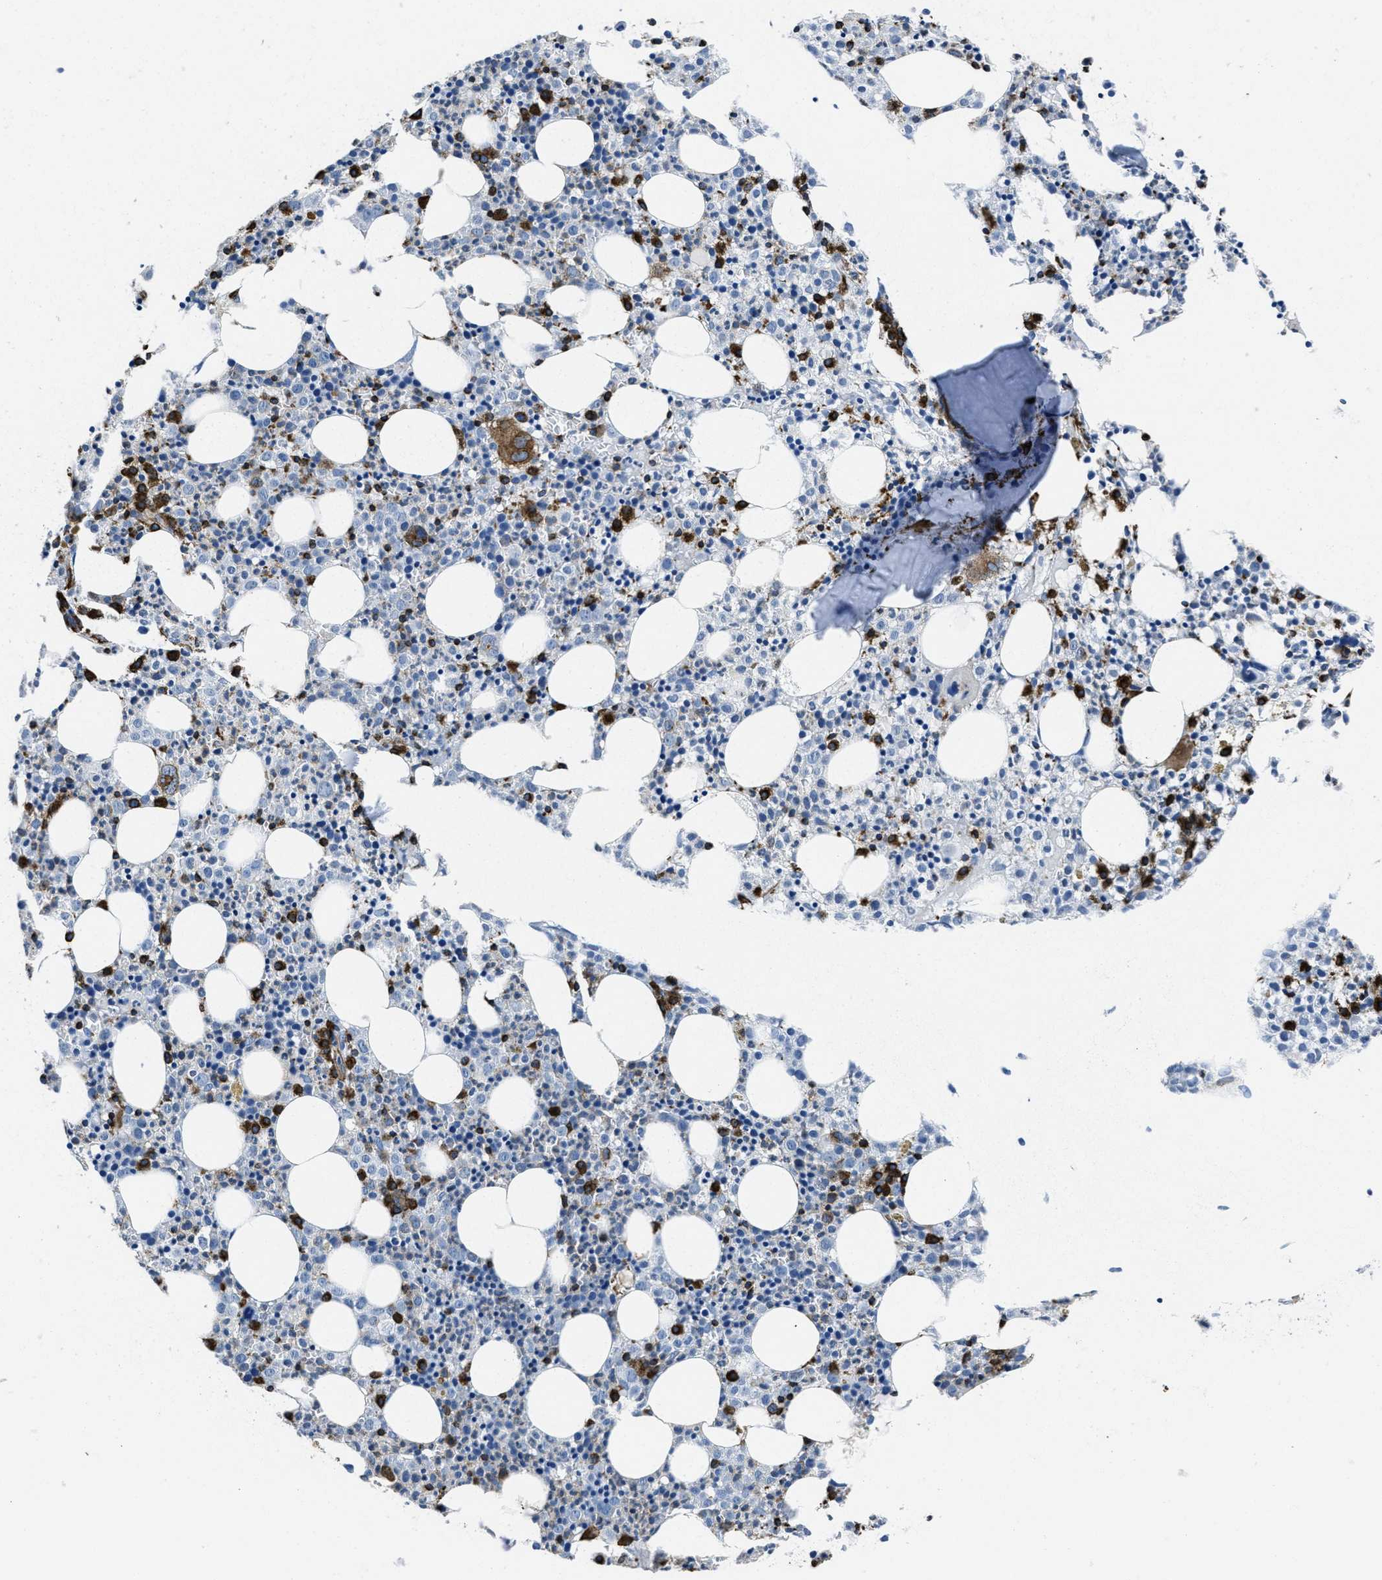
{"staining": {"intensity": "moderate", "quantity": ">75%", "location": "cytoplasmic/membranous"}, "tissue": "bone marrow", "cell_type": "Hematopoietic cells", "image_type": "normal", "snomed": [{"axis": "morphology", "description": "Normal tissue, NOS"}, {"axis": "morphology", "description": "Inflammation, NOS"}, {"axis": "topography", "description": "Bone marrow"}], "caption": "Protein expression analysis of unremarkable human bone marrow reveals moderate cytoplasmic/membranous staining in about >75% of hematopoietic cells. (IHC, brightfield microscopy, high magnification).", "gene": "ITGA3", "patient": {"sex": "male", "age": 25}}